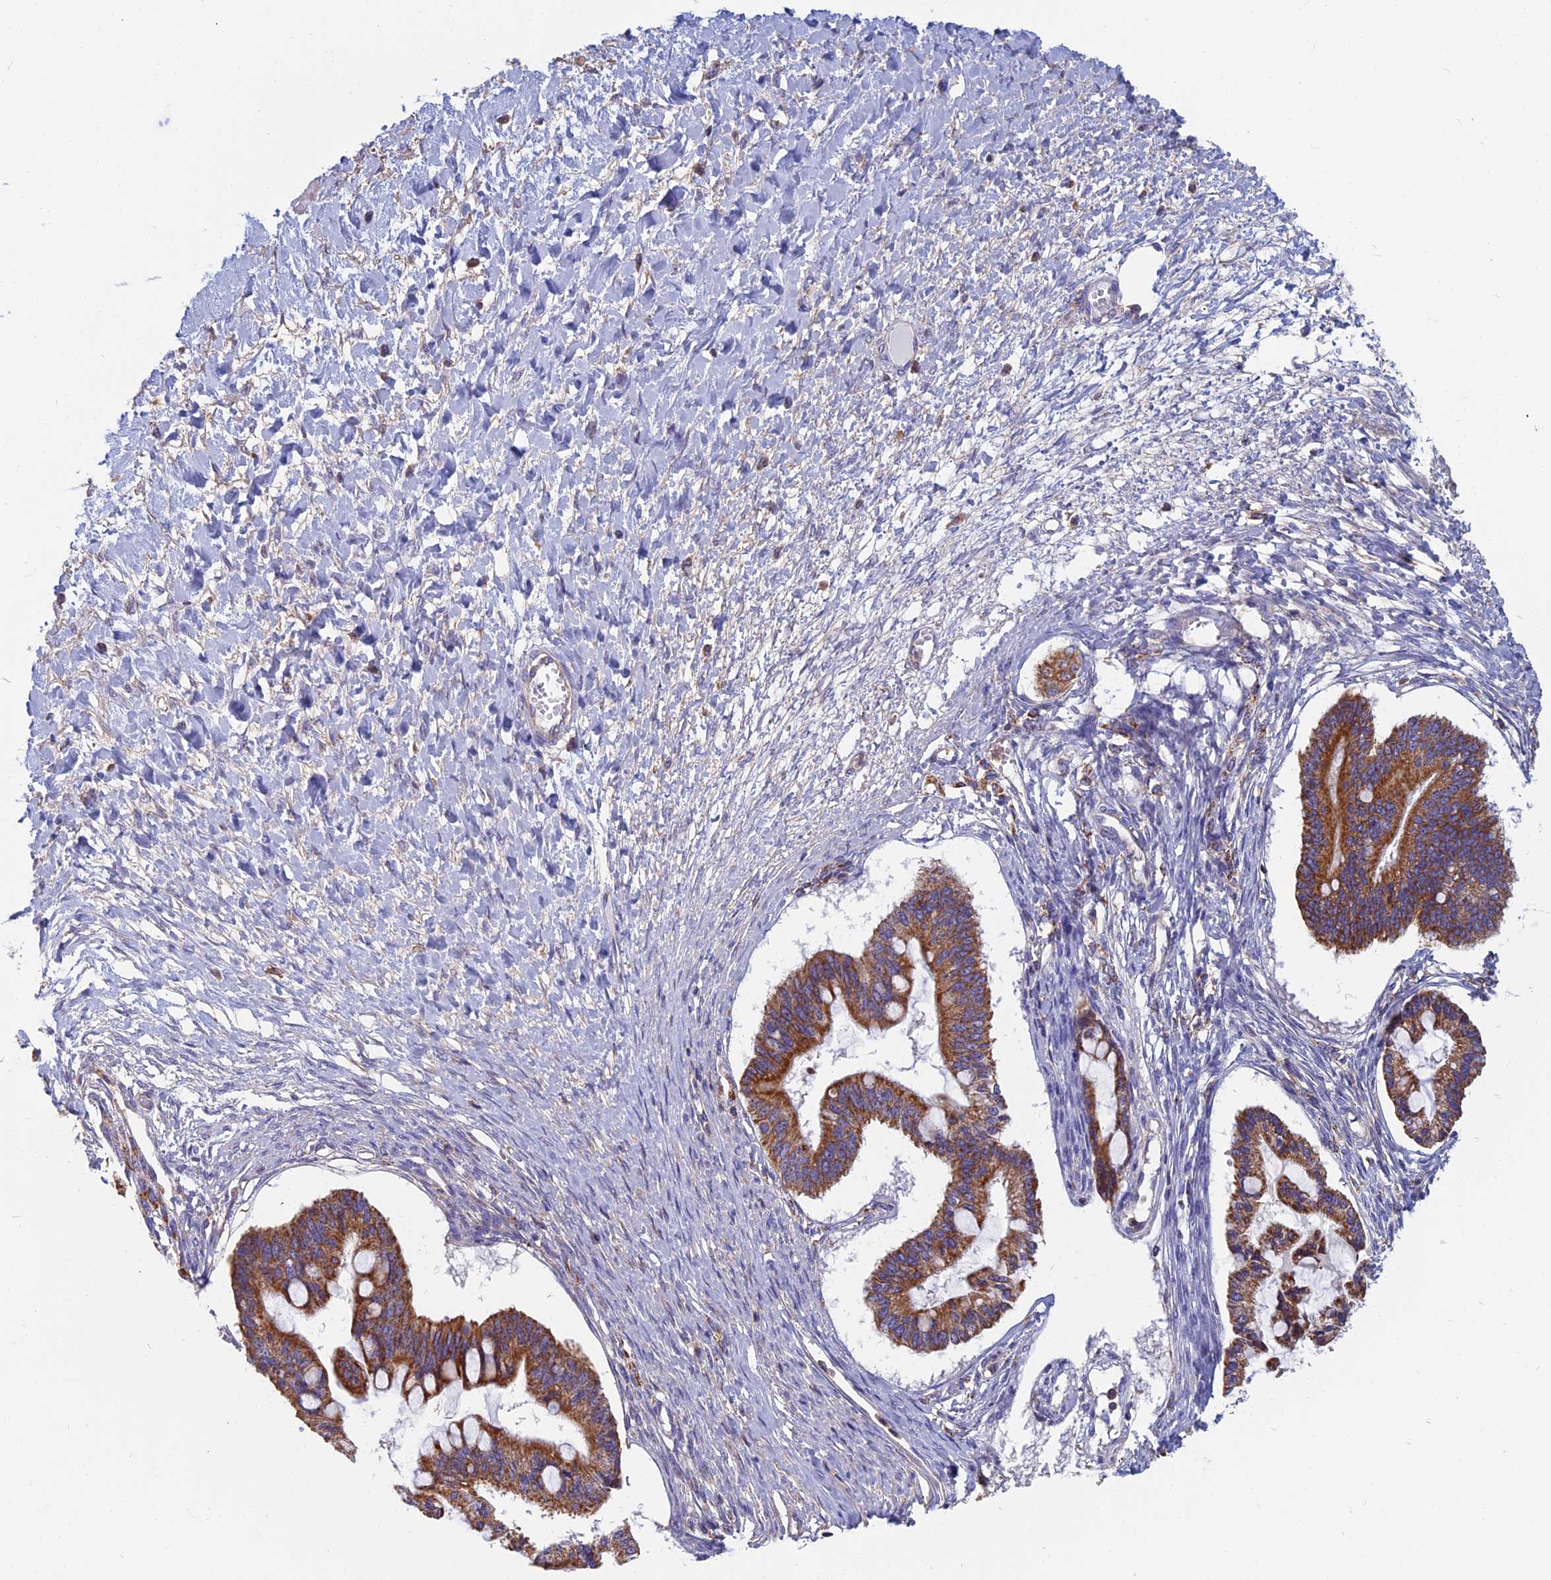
{"staining": {"intensity": "strong", "quantity": ">75%", "location": "cytoplasmic/membranous"}, "tissue": "ovarian cancer", "cell_type": "Tumor cells", "image_type": "cancer", "snomed": [{"axis": "morphology", "description": "Cystadenocarcinoma, mucinous, NOS"}, {"axis": "topography", "description": "Ovary"}], "caption": "A high-resolution micrograph shows IHC staining of ovarian cancer (mucinous cystadenocarcinoma), which exhibits strong cytoplasmic/membranous positivity in about >75% of tumor cells. The staining was performed using DAB (3,3'-diaminobenzidine), with brown indicating positive protein expression. Nuclei are stained blue with hematoxylin.", "gene": "HSD17B8", "patient": {"sex": "female", "age": 73}}